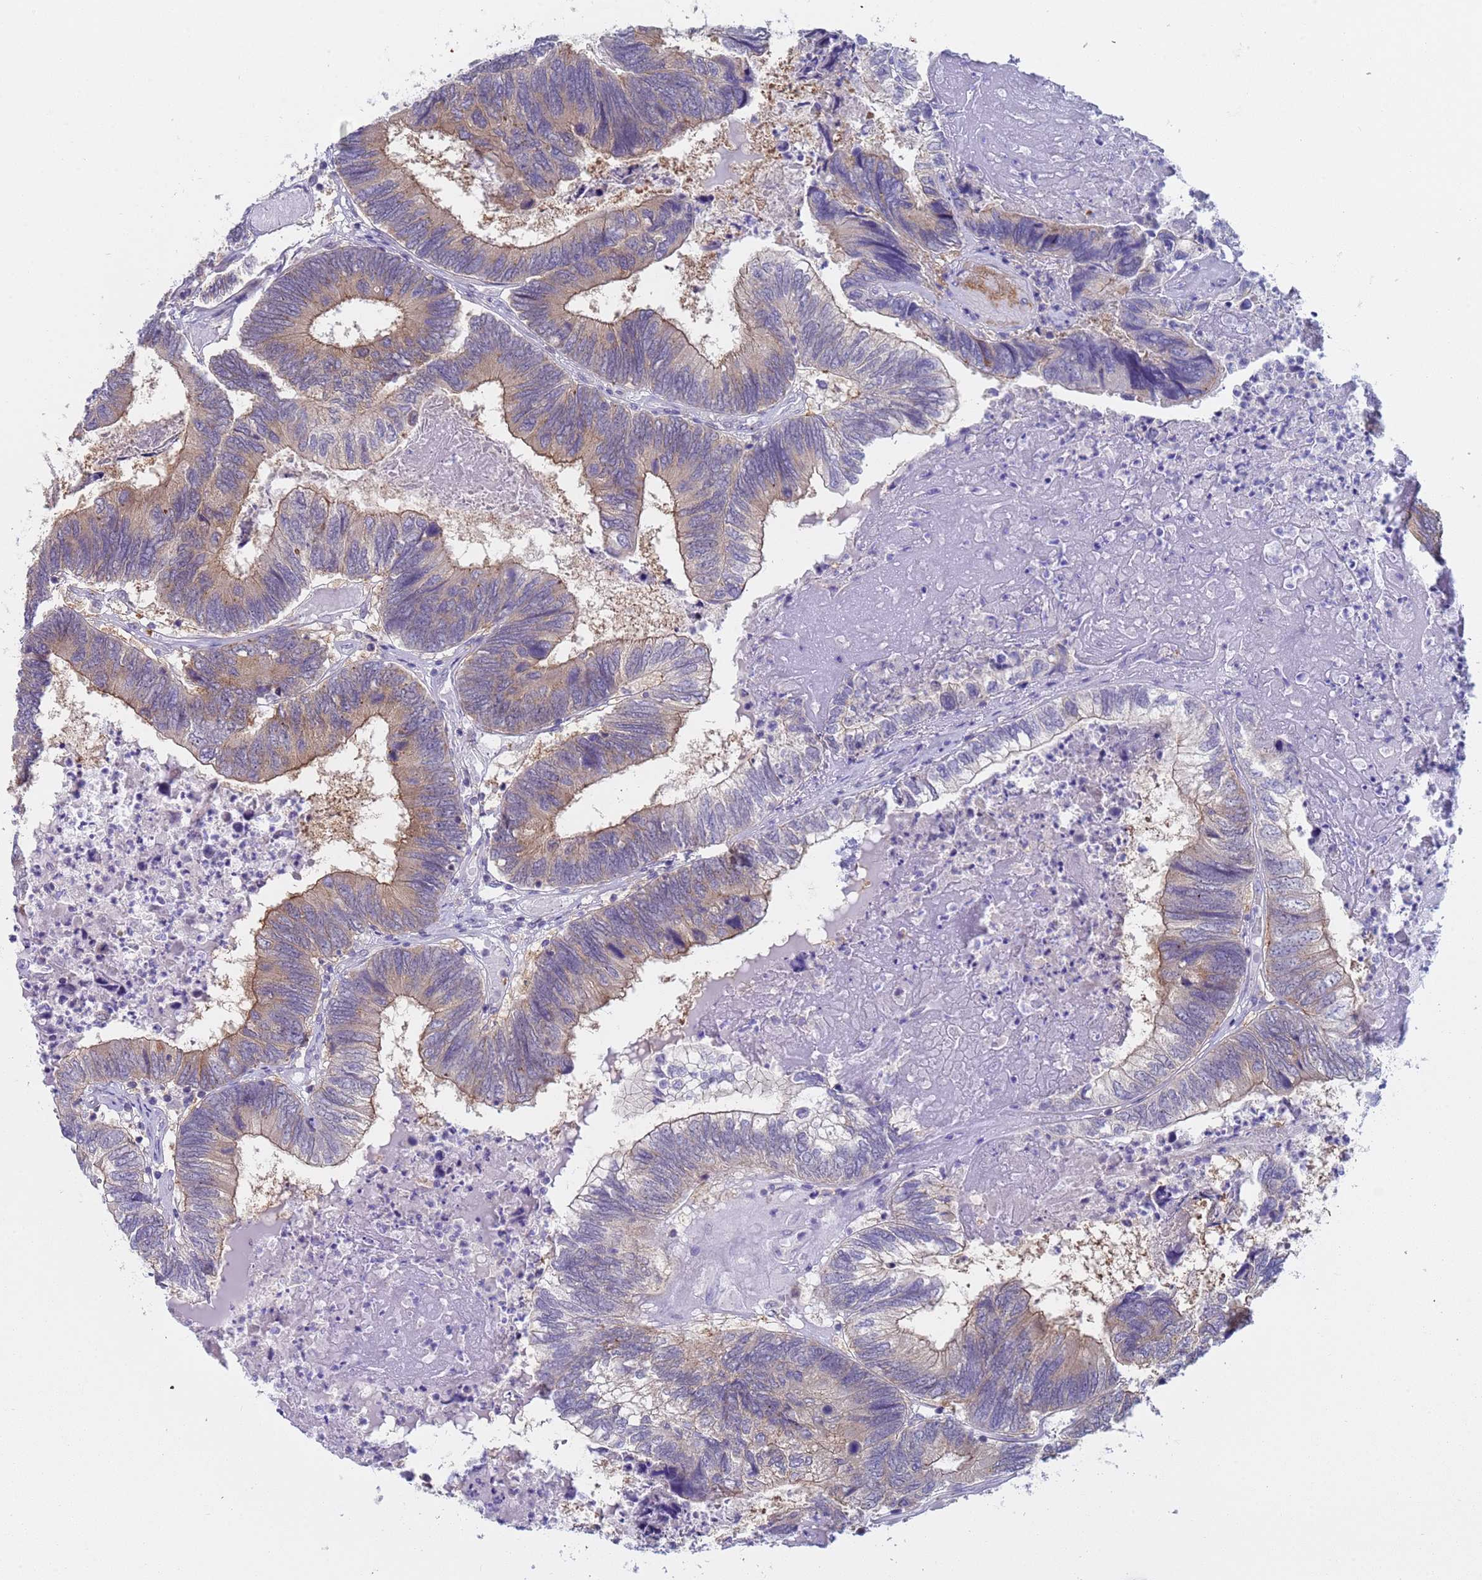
{"staining": {"intensity": "weak", "quantity": "25%-75%", "location": "cytoplasmic/membranous"}, "tissue": "colorectal cancer", "cell_type": "Tumor cells", "image_type": "cancer", "snomed": [{"axis": "morphology", "description": "Adenocarcinoma, NOS"}, {"axis": "topography", "description": "Colon"}], "caption": "IHC (DAB (3,3'-diaminobenzidine)) staining of colorectal adenocarcinoma demonstrates weak cytoplasmic/membranous protein positivity in about 25%-75% of tumor cells. (Stains: DAB (3,3'-diaminobenzidine) in brown, nuclei in blue, Microscopy: brightfield microscopy at high magnification).", "gene": "CAPN7", "patient": {"sex": "female", "age": 67}}